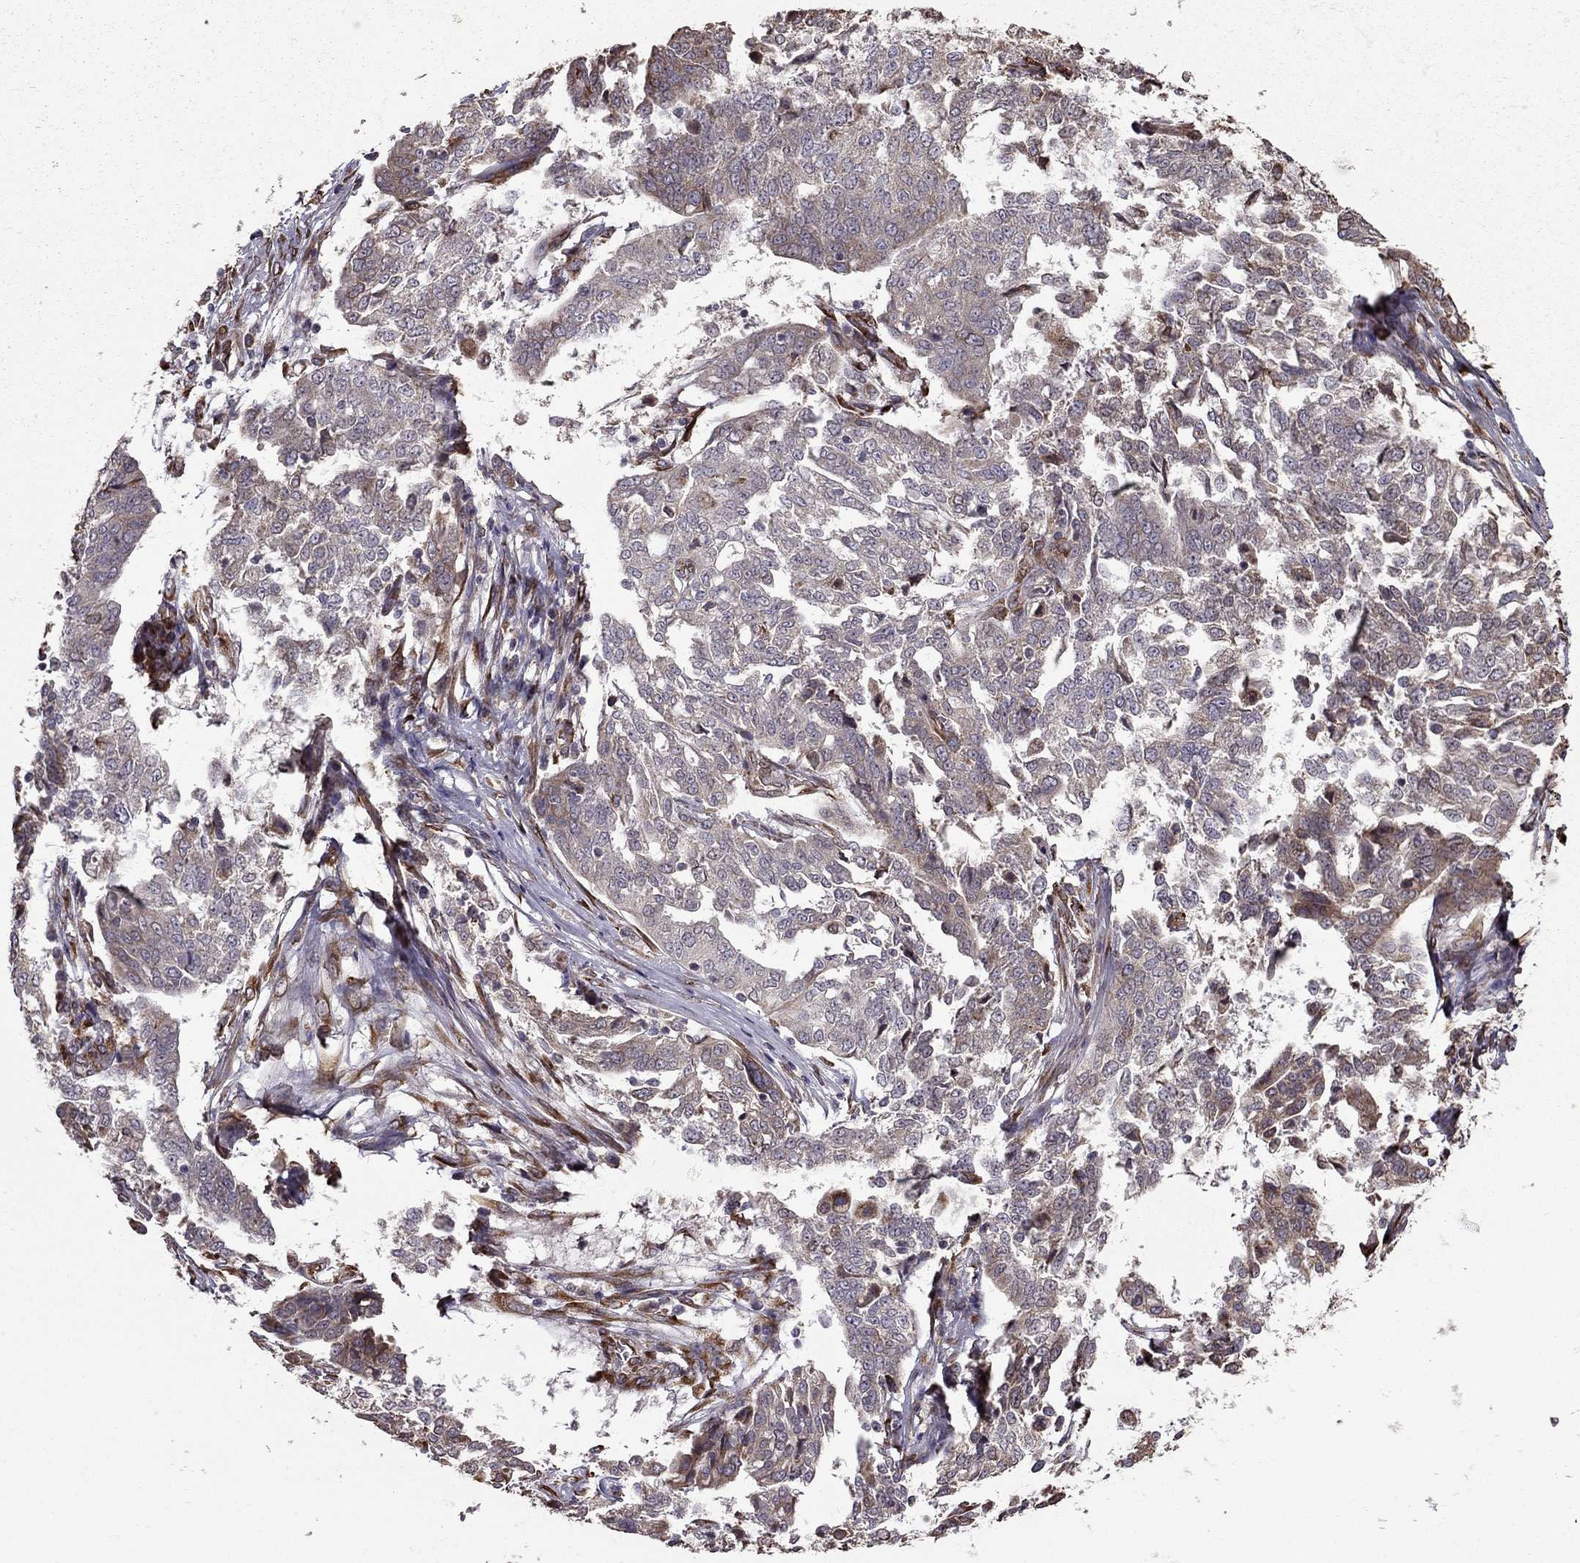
{"staining": {"intensity": "weak", "quantity": ">75%", "location": "cytoplasmic/membranous"}, "tissue": "ovarian cancer", "cell_type": "Tumor cells", "image_type": "cancer", "snomed": [{"axis": "morphology", "description": "Cystadenocarcinoma, serous, NOS"}, {"axis": "topography", "description": "Ovary"}], "caption": "There is low levels of weak cytoplasmic/membranous positivity in tumor cells of ovarian cancer (serous cystadenocarcinoma), as demonstrated by immunohistochemical staining (brown color).", "gene": "IKBIP", "patient": {"sex": "female", "age": 67}}